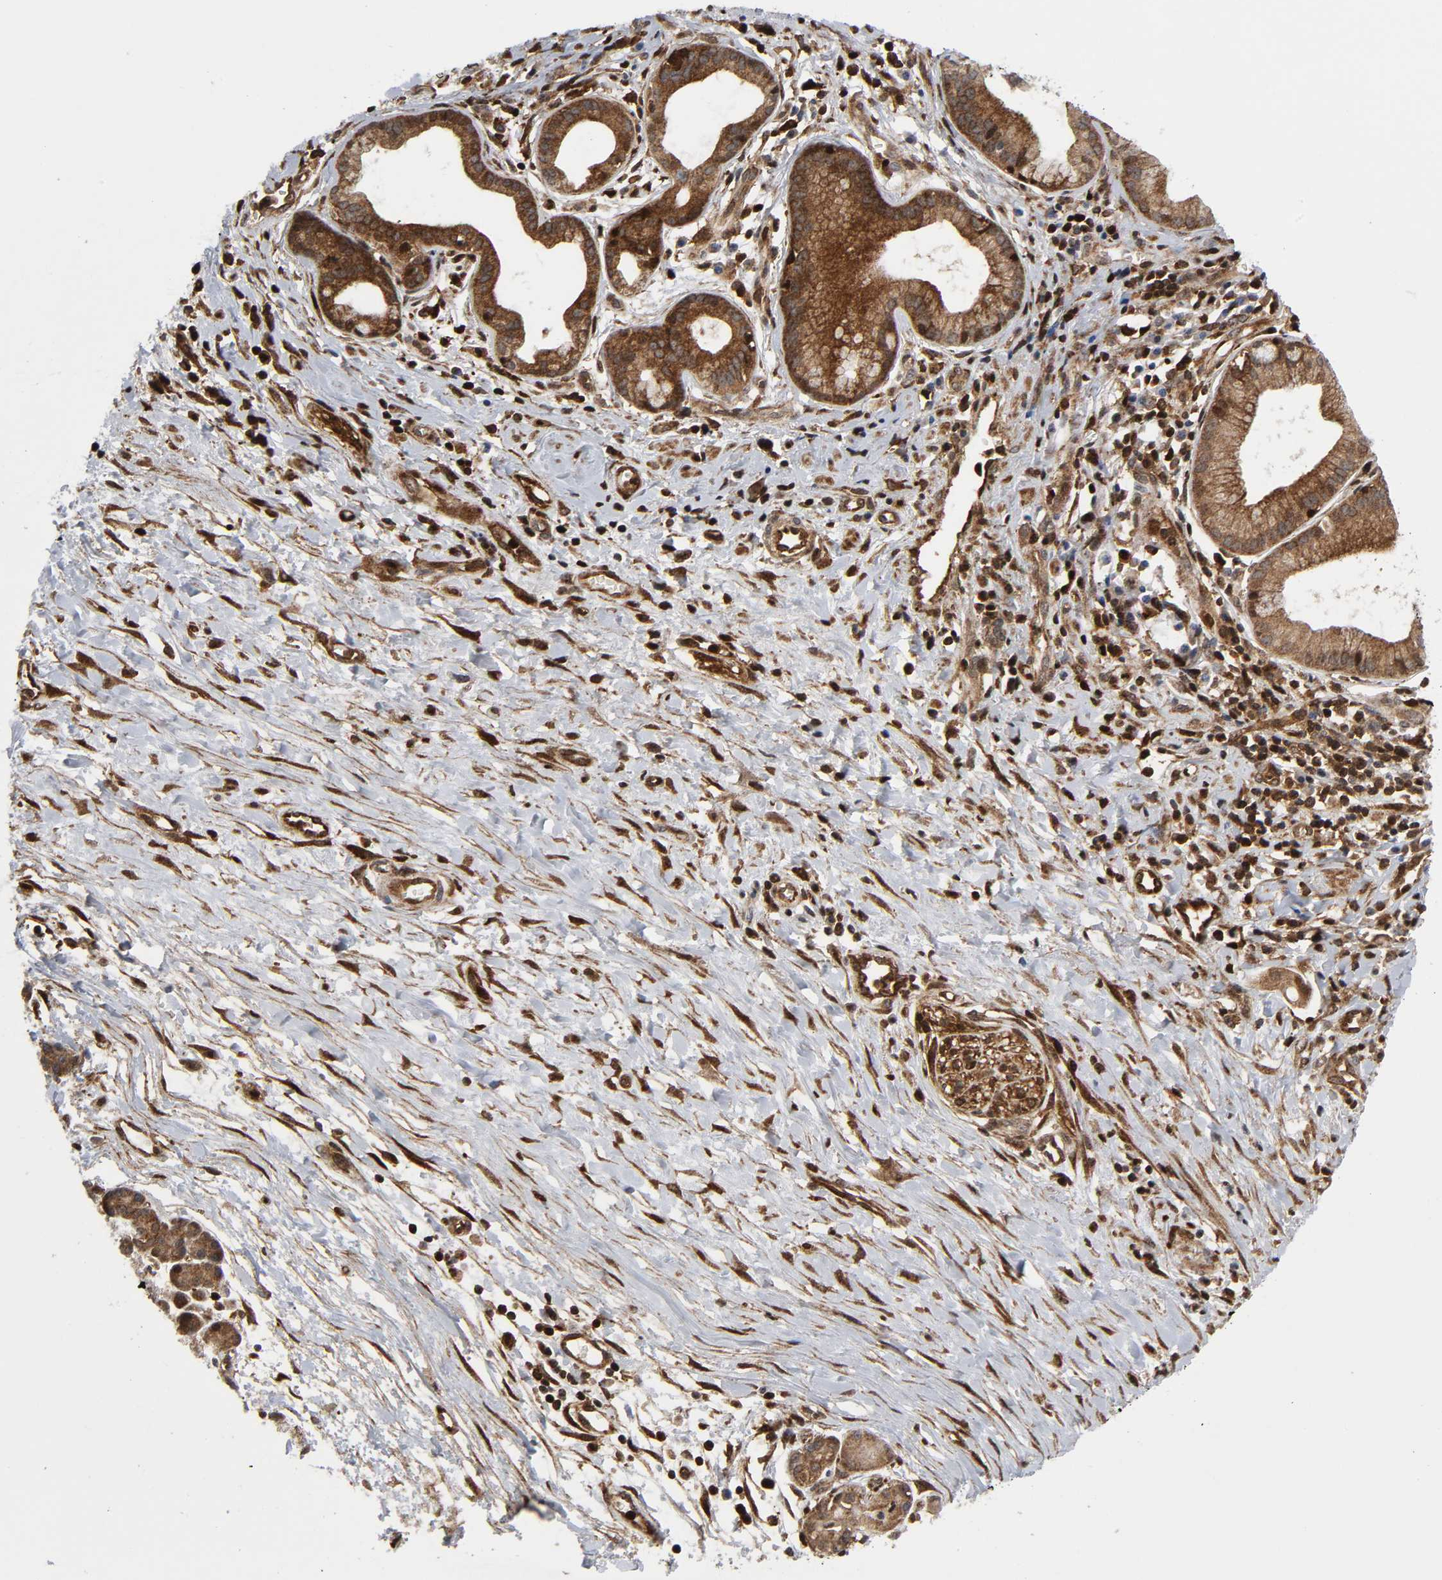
{"staining": {"intensity": "moderate", "quantity": ">75%", "location": "cytoplasmic/membranous"}, "tissue": "pancreatic cancer", "cell_type": "Tumor cells", "image_type": "cancer", "snomed": [{"axis": "morphology", "description": "Adenocarcinoma, NOS"}, {"axis": "topography", "description": "Pancreas"}], "caption": "The histopathology image displays immunohistochemical staining of pancreatic cancer. There is moderate cytoplasmic/membranous positivity is identified in about >75% of tumor cells.", "gene": "MAPK1", "patient": {"sex": "female", "age": 60}}